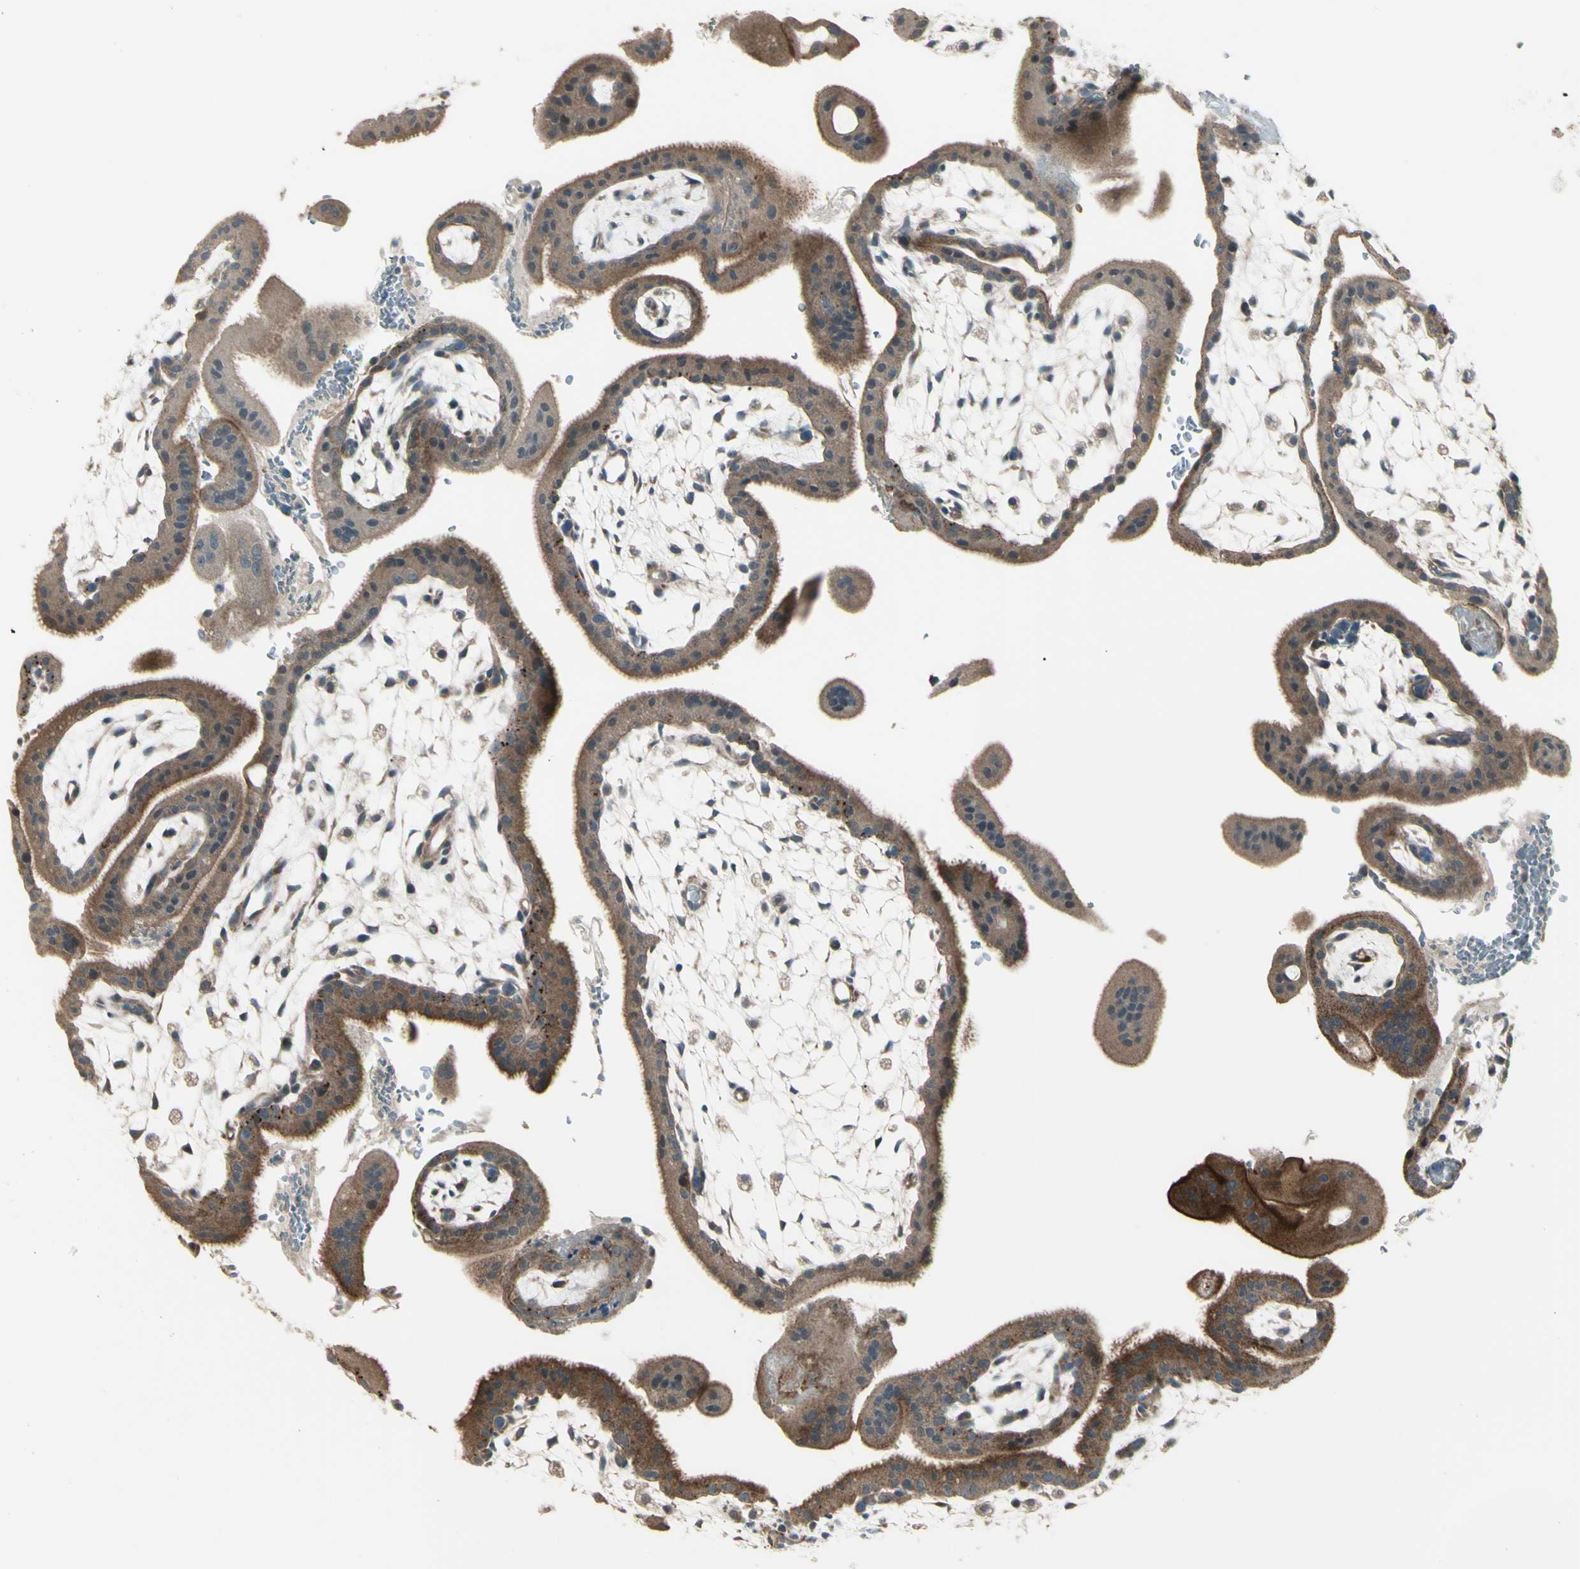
{"staining": {"intensity": "weak", "quantity": "25%-75%", "location": "cytoplasmic/membranous"}, "tissue": "placenta", "cell_type": "Decidual cells", "image_type": "normal", "snomed": [{"axis": "morphology", "description": "Normal tissue, NOS"}, {"axis": "topography", "description": "Placenta"}], "caption": "High-magnification brightfield microscopy of benign placenta stained with DAB (brown) and counterstained with hematoxylin (blue). decidual cells exhibit weak cytoplasmic/membranous positivity is present in approximately25%-75% of cells.", "gene": "OSTM1", "patient": {"sex": "female", "age": 35}}